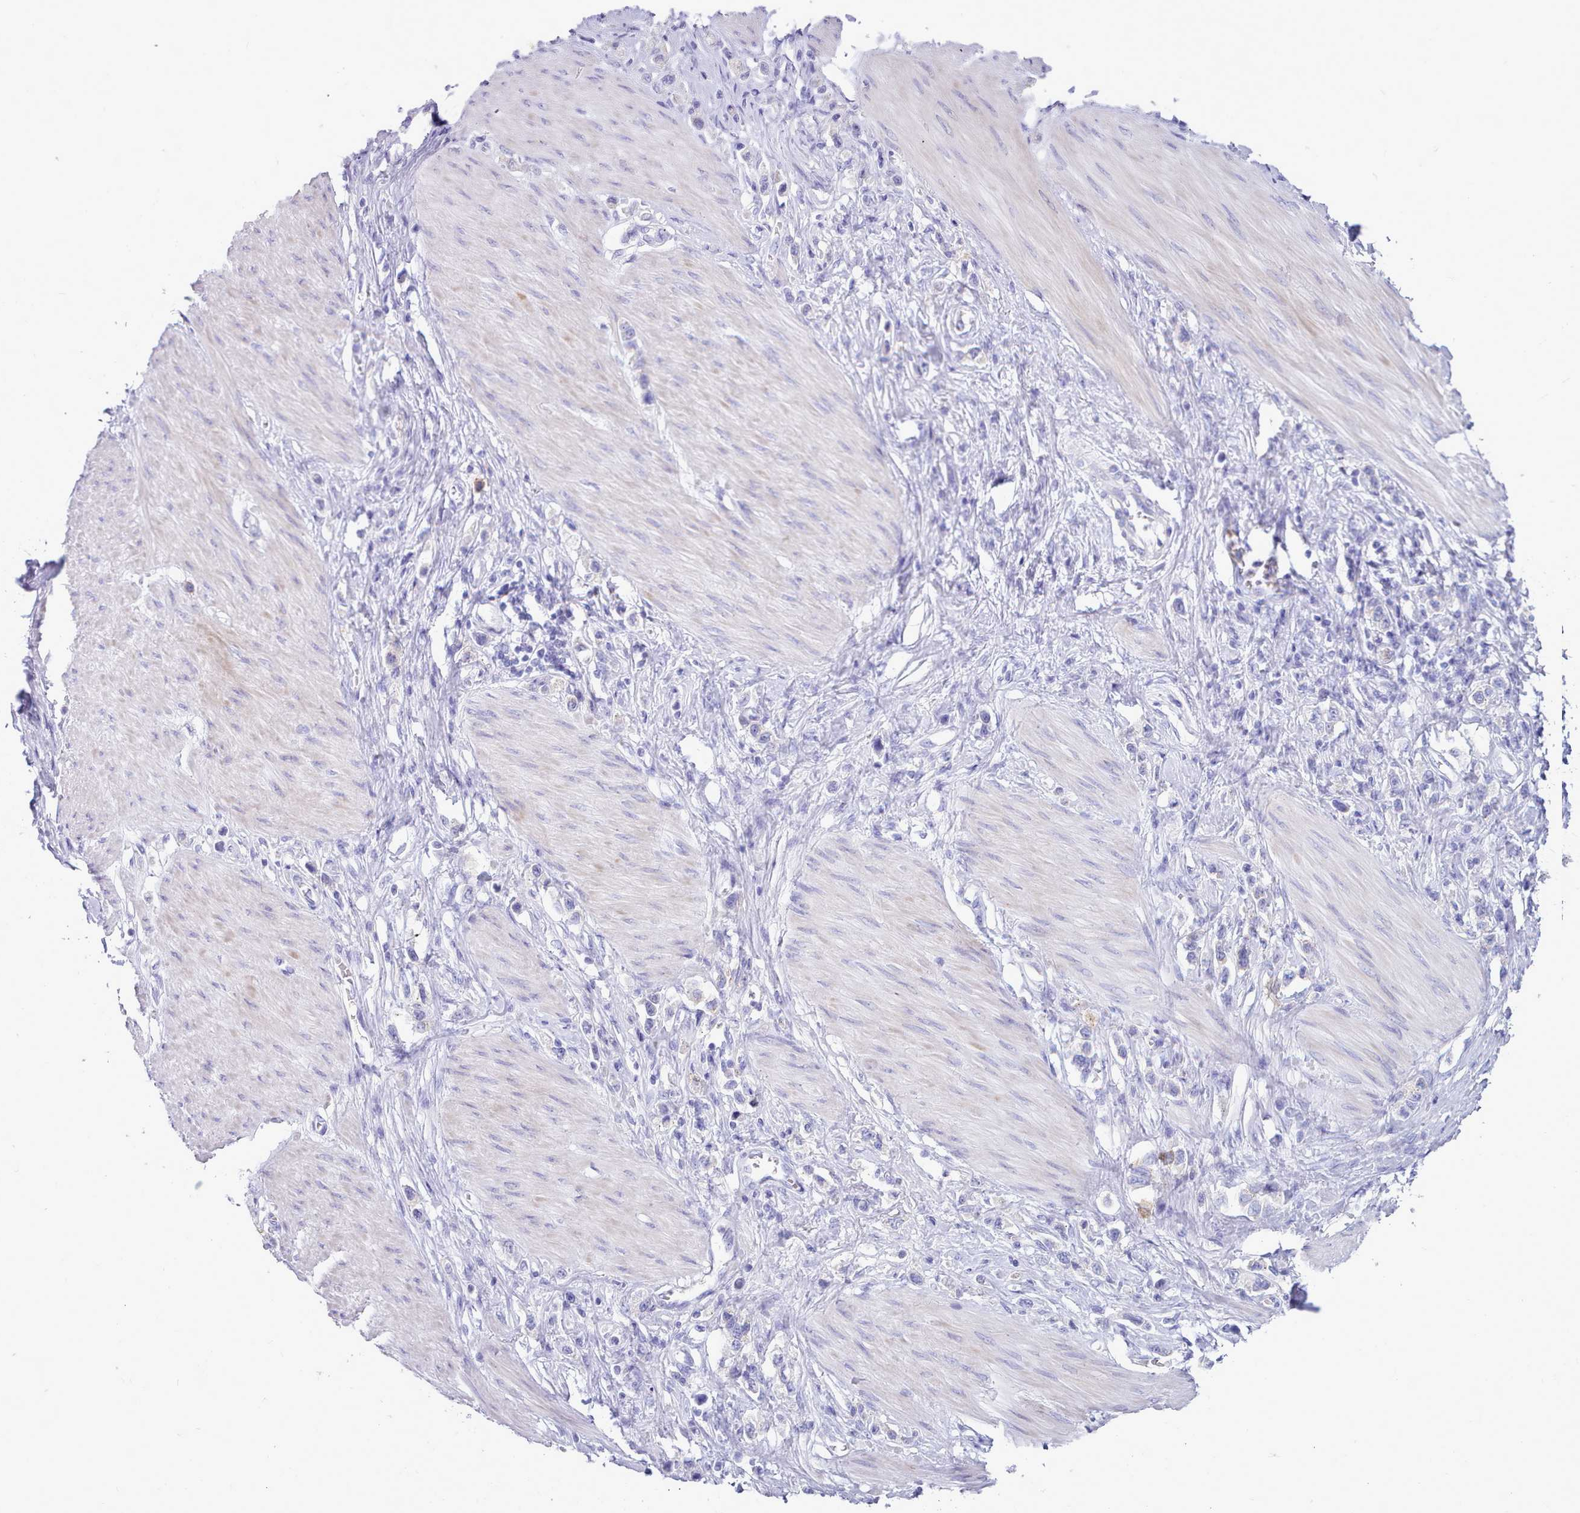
{"staining": {"intensity": "negative", "quantity": "none", "location": "none"}, "tissue": "stomach cancer", "cell_type": "Tumor cells", "image_type": "cancer", "snomed": [{"axis": "morphology", "description": "Adenocarcinoma, NOS"}, {"axis": "topography", "description": "Stomach"}], "caption": "A high-resolution image shows immunohistochemistry staining of stomach cancer (adenocarcinoma), which reveals no significant staining in tumor cells.", "gene": "NKX1-2", "patient": {"sex": "female", "age": 65}}